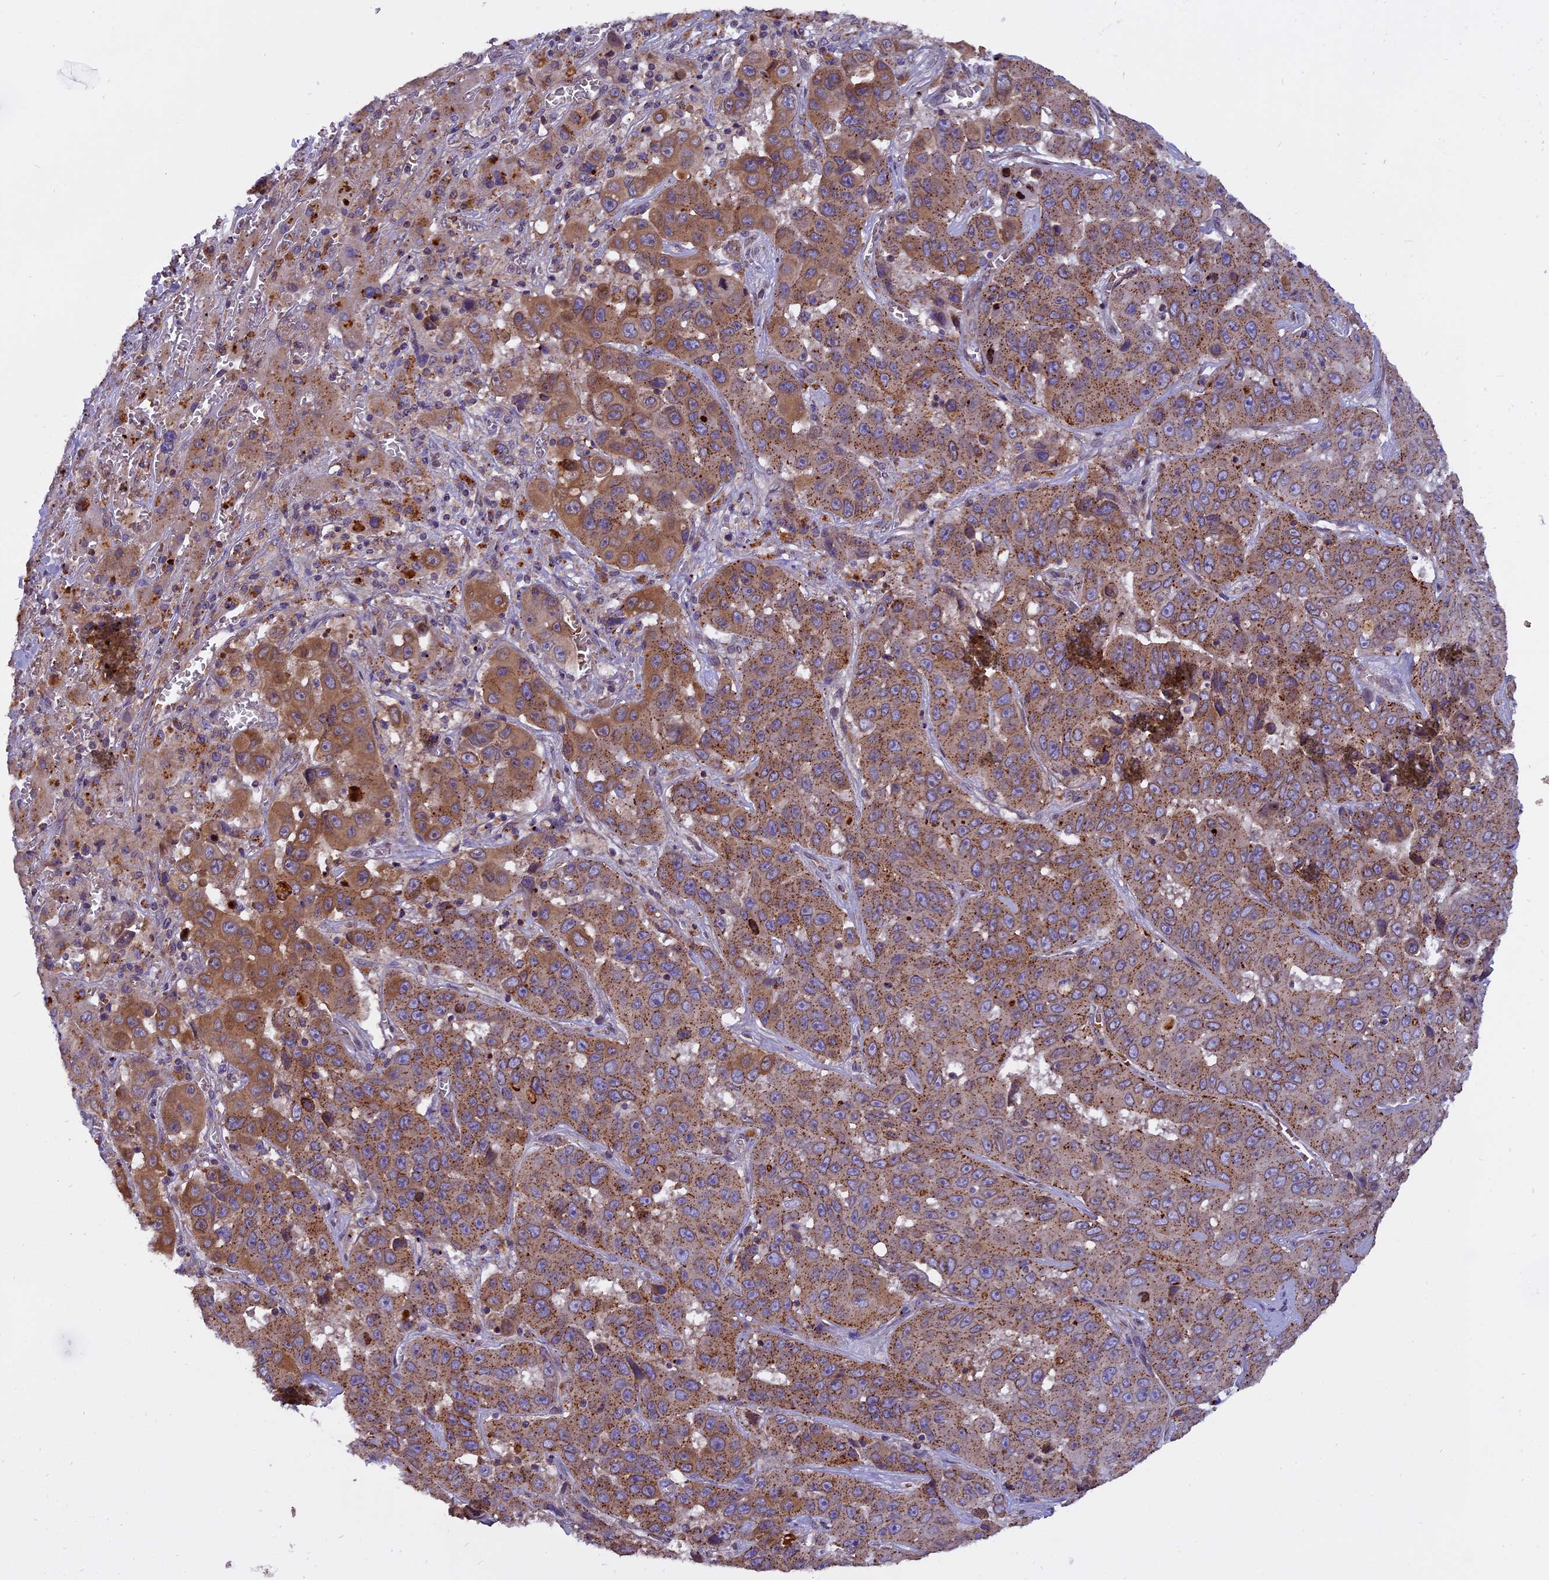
{"staining": {"intensity": "moderate", "quantity": ">75%", "location": "cytoplasmic/membranous"}, "tissue": "liver cancer", "cell_type": "Tumor cells", "image_type": "cancer", "snomed": [{"axis": "morphology", "description": "Cholangiocarcinoma"}, {"axis": "topography", "description": "Liver"}], "caption": "Liver cancer (cholangiocarcinoma) tissue displays moderate cytoplasmic/membranous positivity in about >75% of tumor cells", "gene": "CHMP2A", "patient": {"sex": "female", "age": 52}}